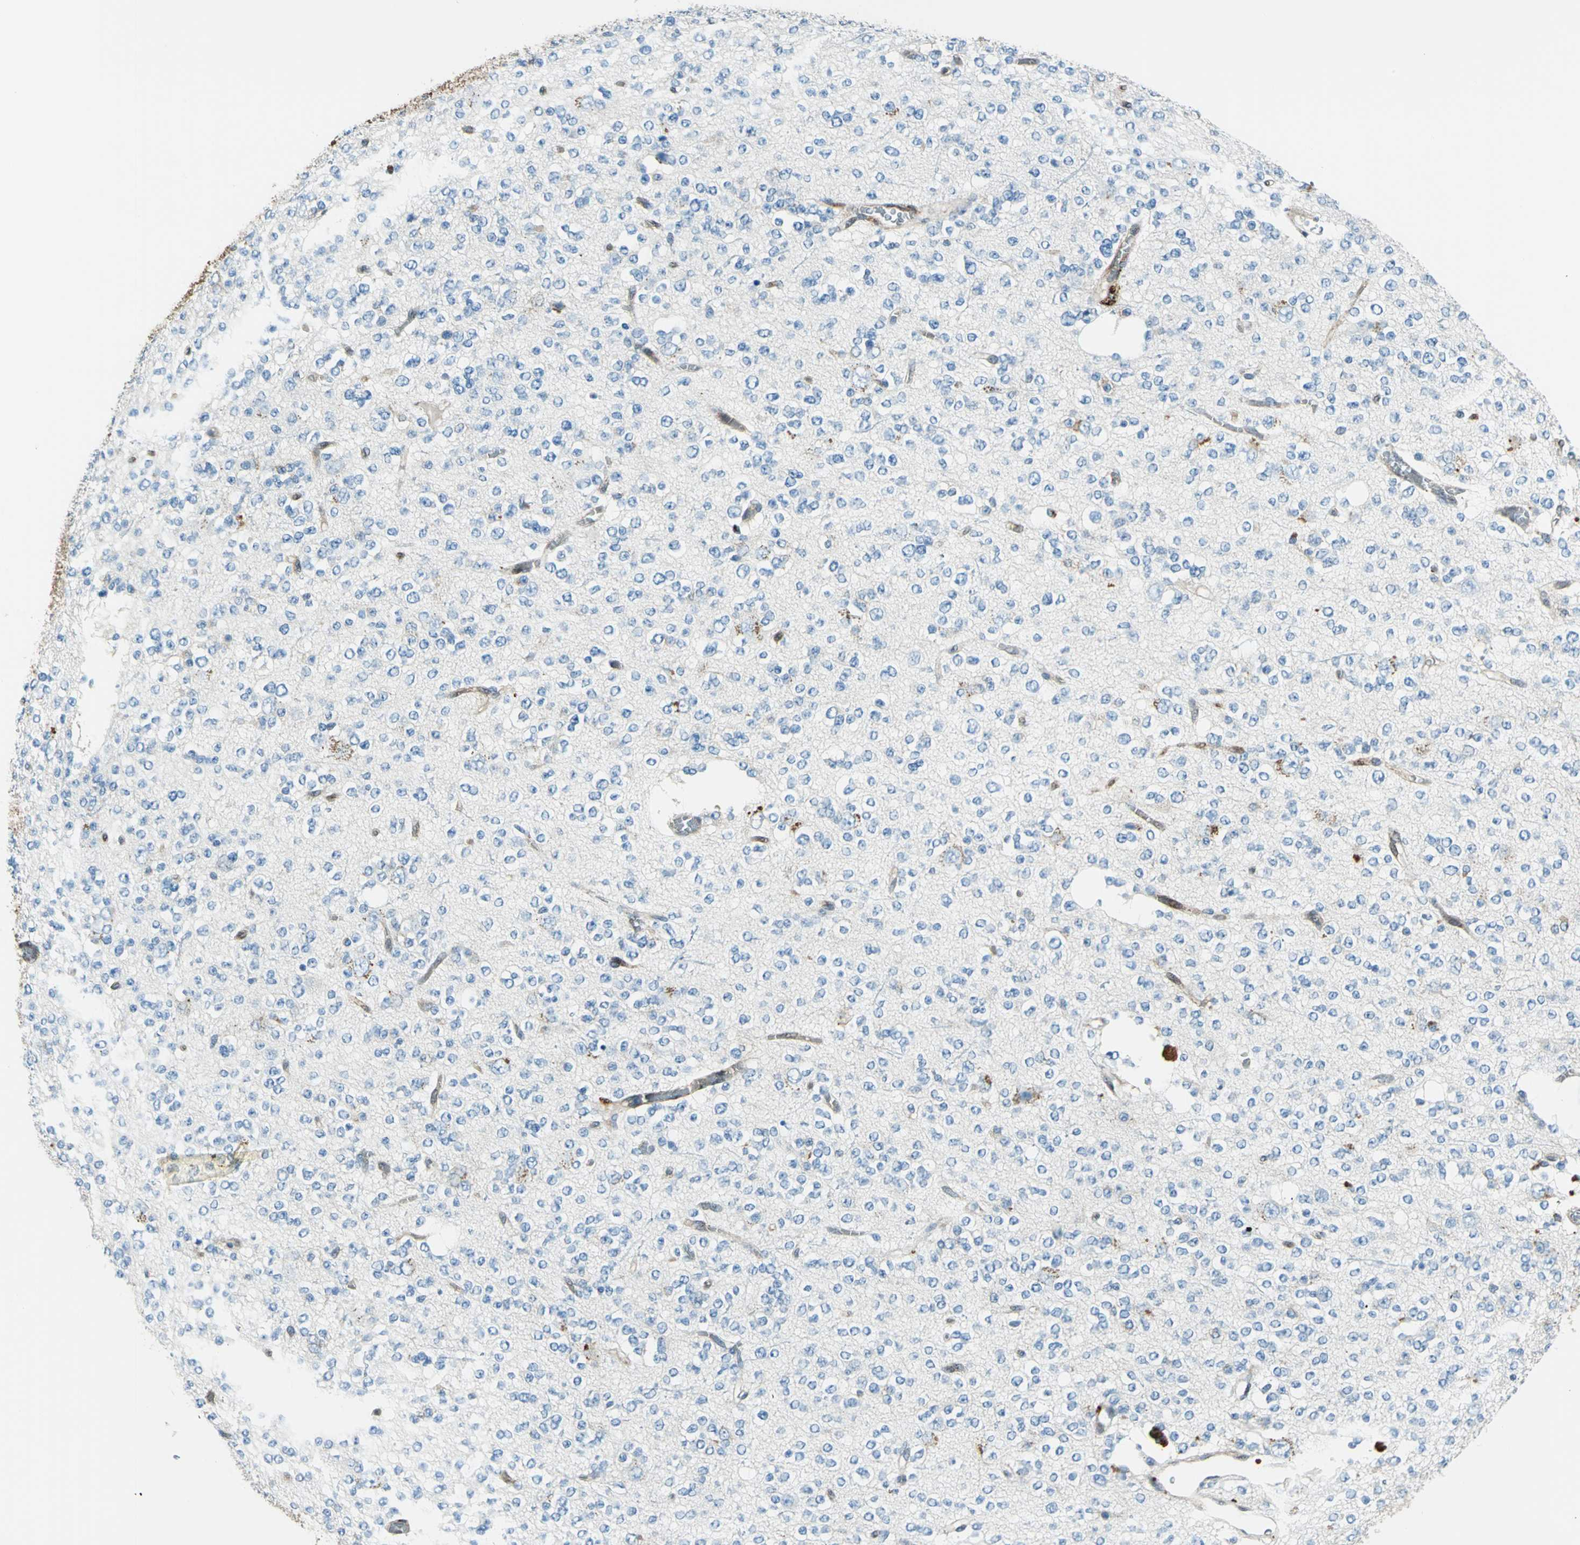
{"staining": {"intensity": "negative", "quantity": "none", "location": "none"}, "tissue": "glioma", "cell_type": "Tumor cells", "image_type": "cancer", "snomed": [{"axis": "morphology", "description": "Glioma, malignant, Low grade"}, {"axis": "topography", "description": "Brain"}], "caption": "DAB immunohistochemical staining of human glioma demonstrates no significant expression in tumor cells.", "gene": "HSPB1", "patient": {"sex": "male", "age": 38}}